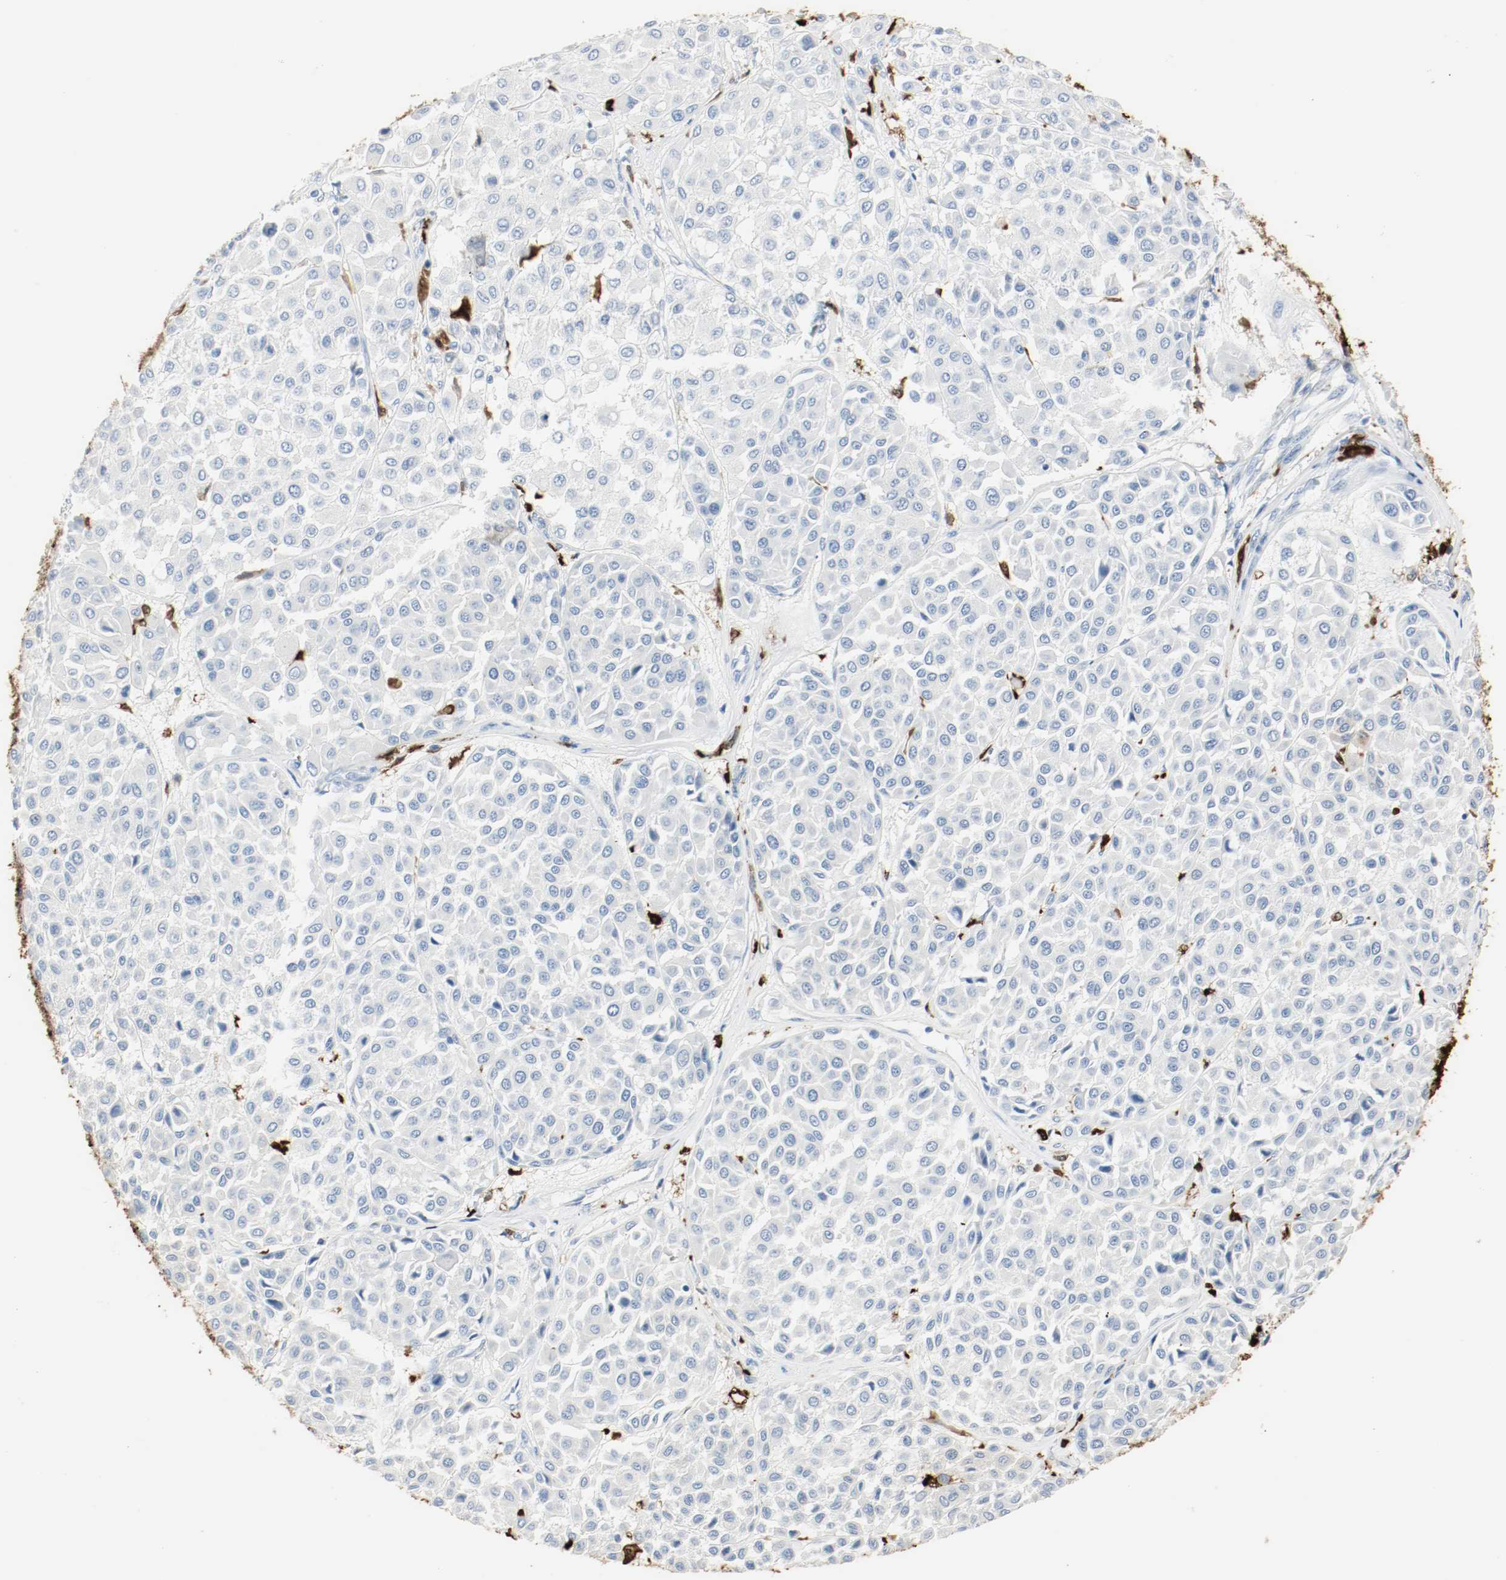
{"staining": {"intensity": "negative", "quantity": "none", "location": "none"}, "tissue": "melanoma", "cell_type": "Tumor cells", "image_type": "cancer", "snomed": [{"axis": "morphology", "description": "Malignant melanoma, Metastatic site"}, {"axis": "topography", "description": "Soft tissue"}], "caption": "The histopathology image displays no staining of tumor cells in melanoma.", "gene": "S100A9", "patient": {"sex": "male", "age": 41}}